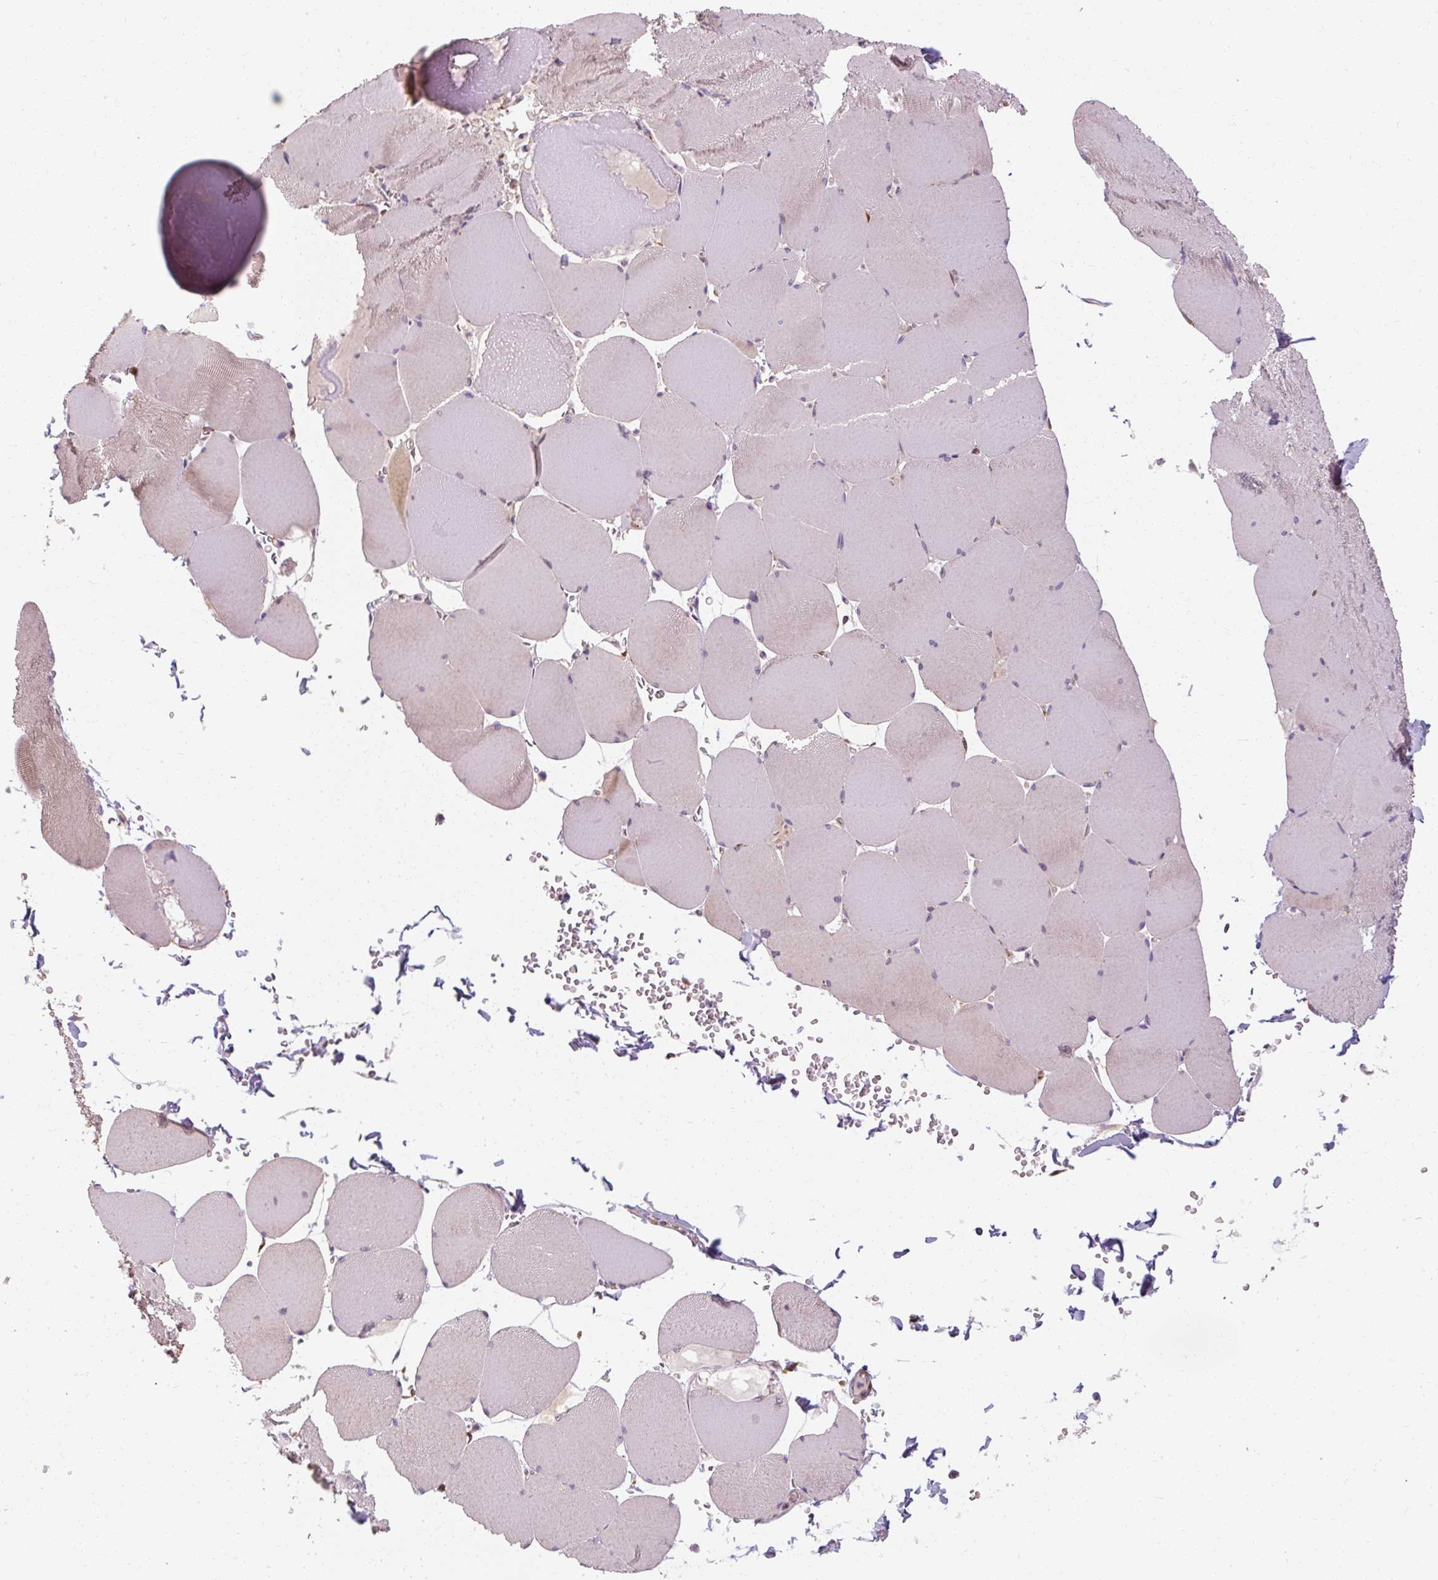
{"staining": {"intensity": "weak", "quantity": "<25%", "location": "cytoplasmic/membranous"}, "tissue": "skeletal muscle", "cell_type": "Myocytes", "image_type": "normal", "snomed": [{"axis": "morphology", "description": "Normal tissue, NOS"}, {"axis": "topography", "description": "Skeletal muscle"}, {"axis": "topography", "description": "Head-Neck"}], "caption": "The histopathology image exhibits no significant staining in myocytes of skeletal muscle.", "gene": "TBC1D4", "patient": {"sex": "male", "age": 66}}